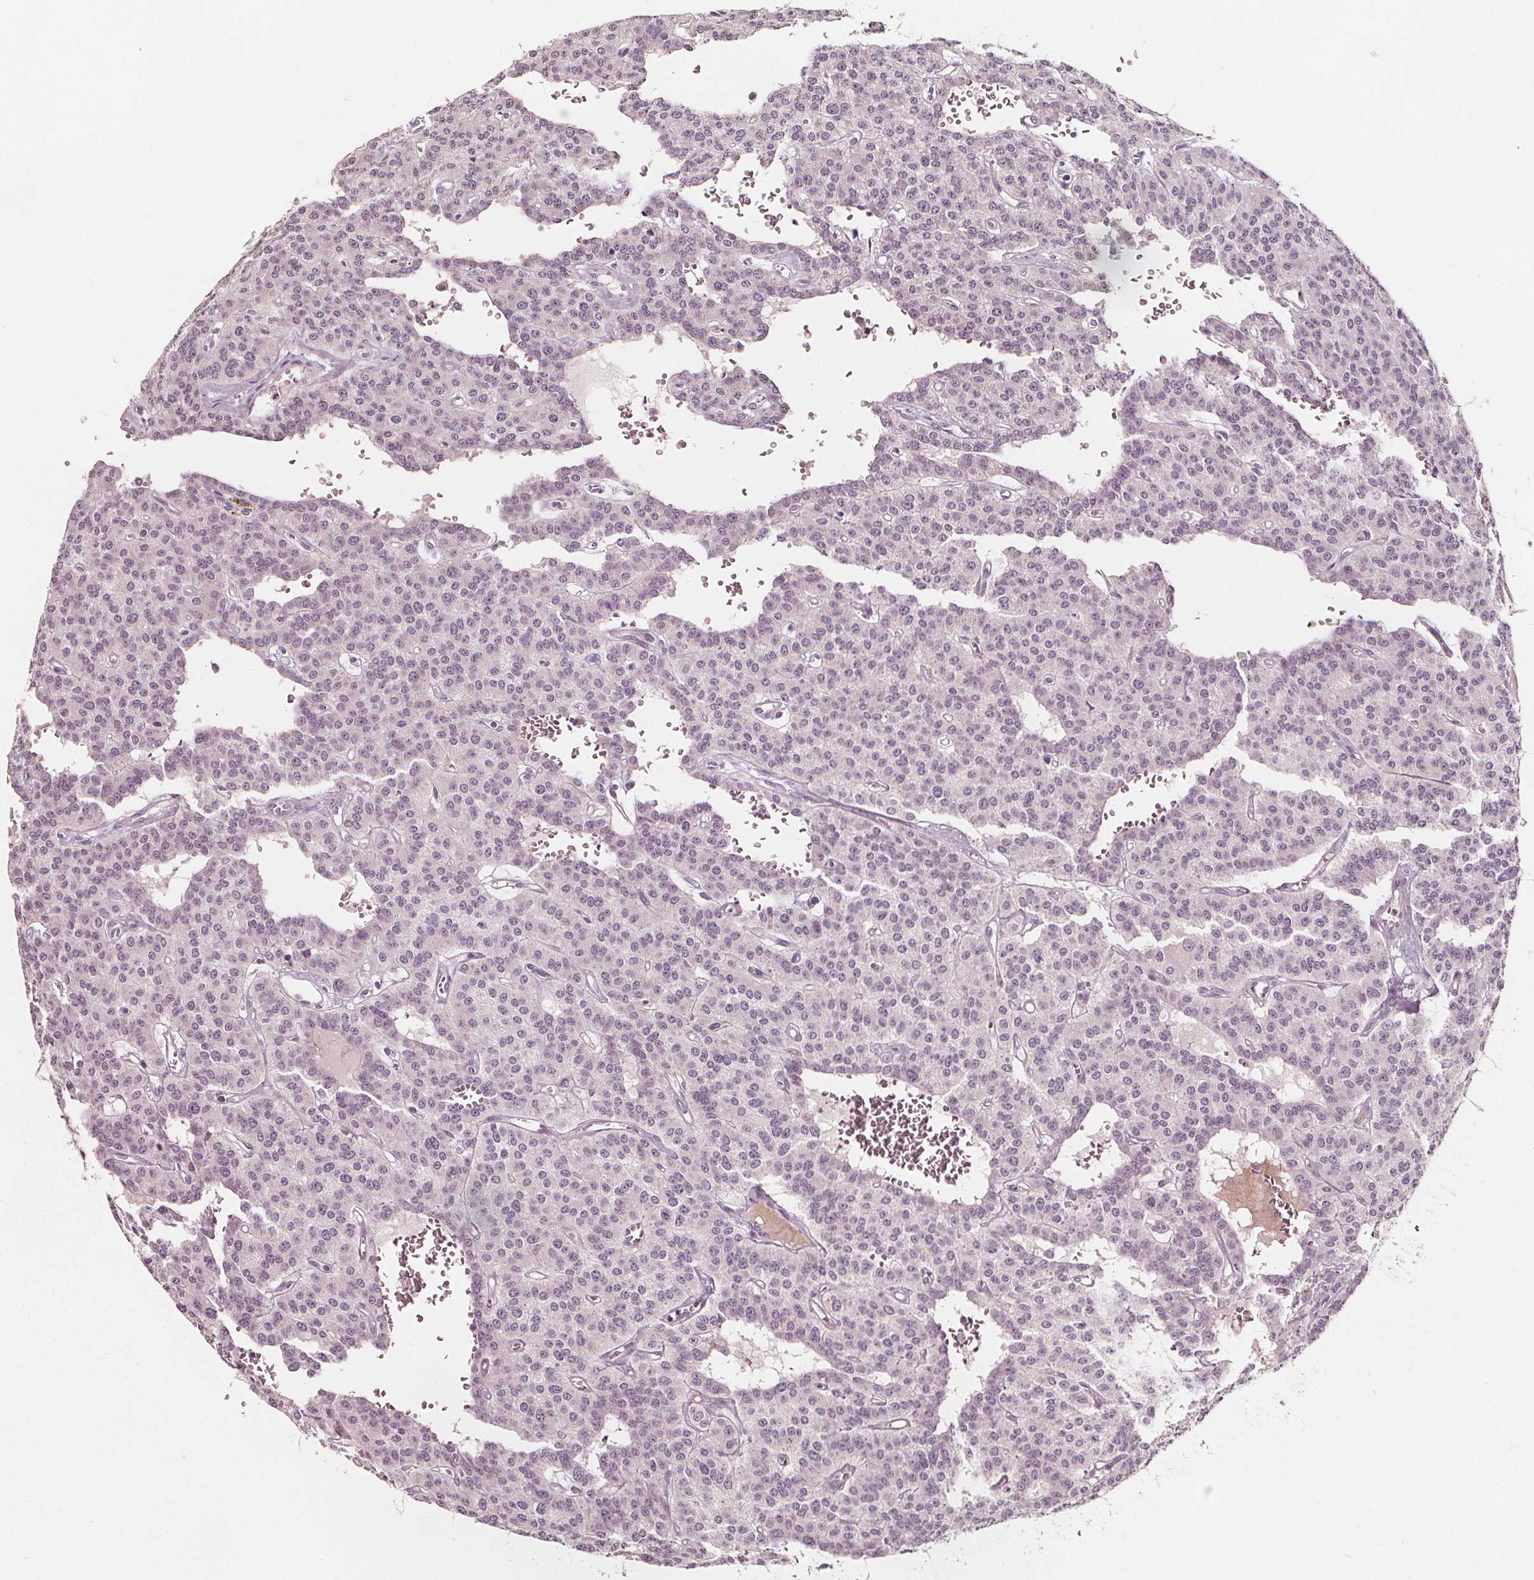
{"staining": {"intensity": "negative", "quantity": "none", "location": "none"}, "tissue": "carcinoid", "cell_type": "Tumor cells", "image_type": "cancer", "snomed": [{"axis": "morphology", "description": "Carcinoid, malignant, NOS"}, {"axis": "topography", "description": "Lung"}], "caption": "This is a micrograph of IHC staining of malignant carcinoid, which shows no expression in tumor cells.", "gene": "NPC1L1", "patient": {"sex": "female", "age": 71}}